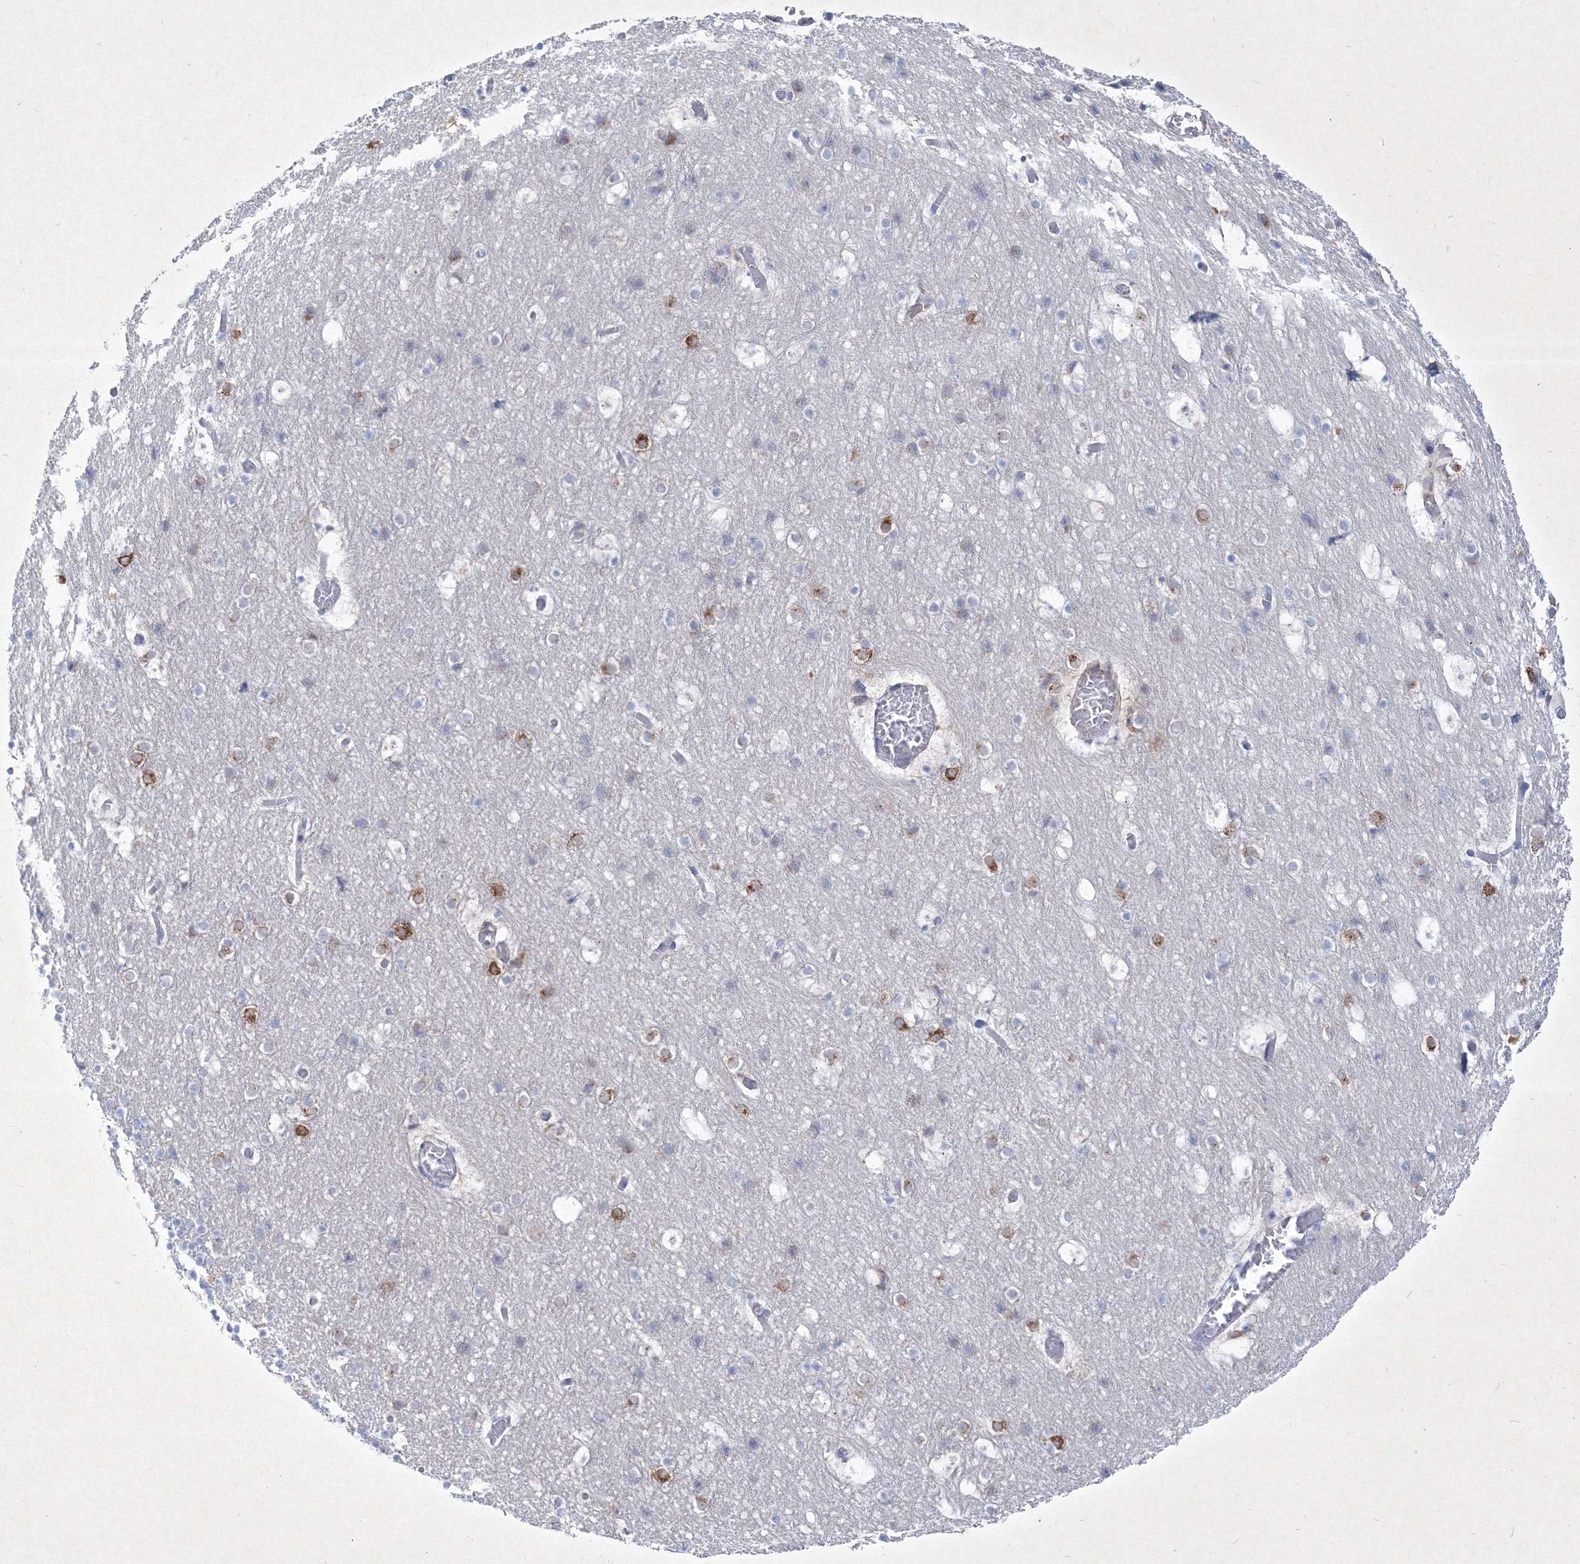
{"staining": {"intensity": "strong", "quantity": "<25%", "location": "cytoplasmic/membranous"}, "tissue": "cerebellum", "cell_type": "Cells in granular layer", "image_type": "normal", "snomed": [{"axis": "morphology", "description": "Normal tissue, NOS"}, {"axis": "topography", "description": "Cerebellum"}], "caption": "High-power microscopy captured an IHC micrograph of normal cerebellum, revealing strong cytoplasmic/membranous staining in about <25% of cells in granular layer.", "gene": "TMEM139", "patient": {"sex": "male", "age": 57}}